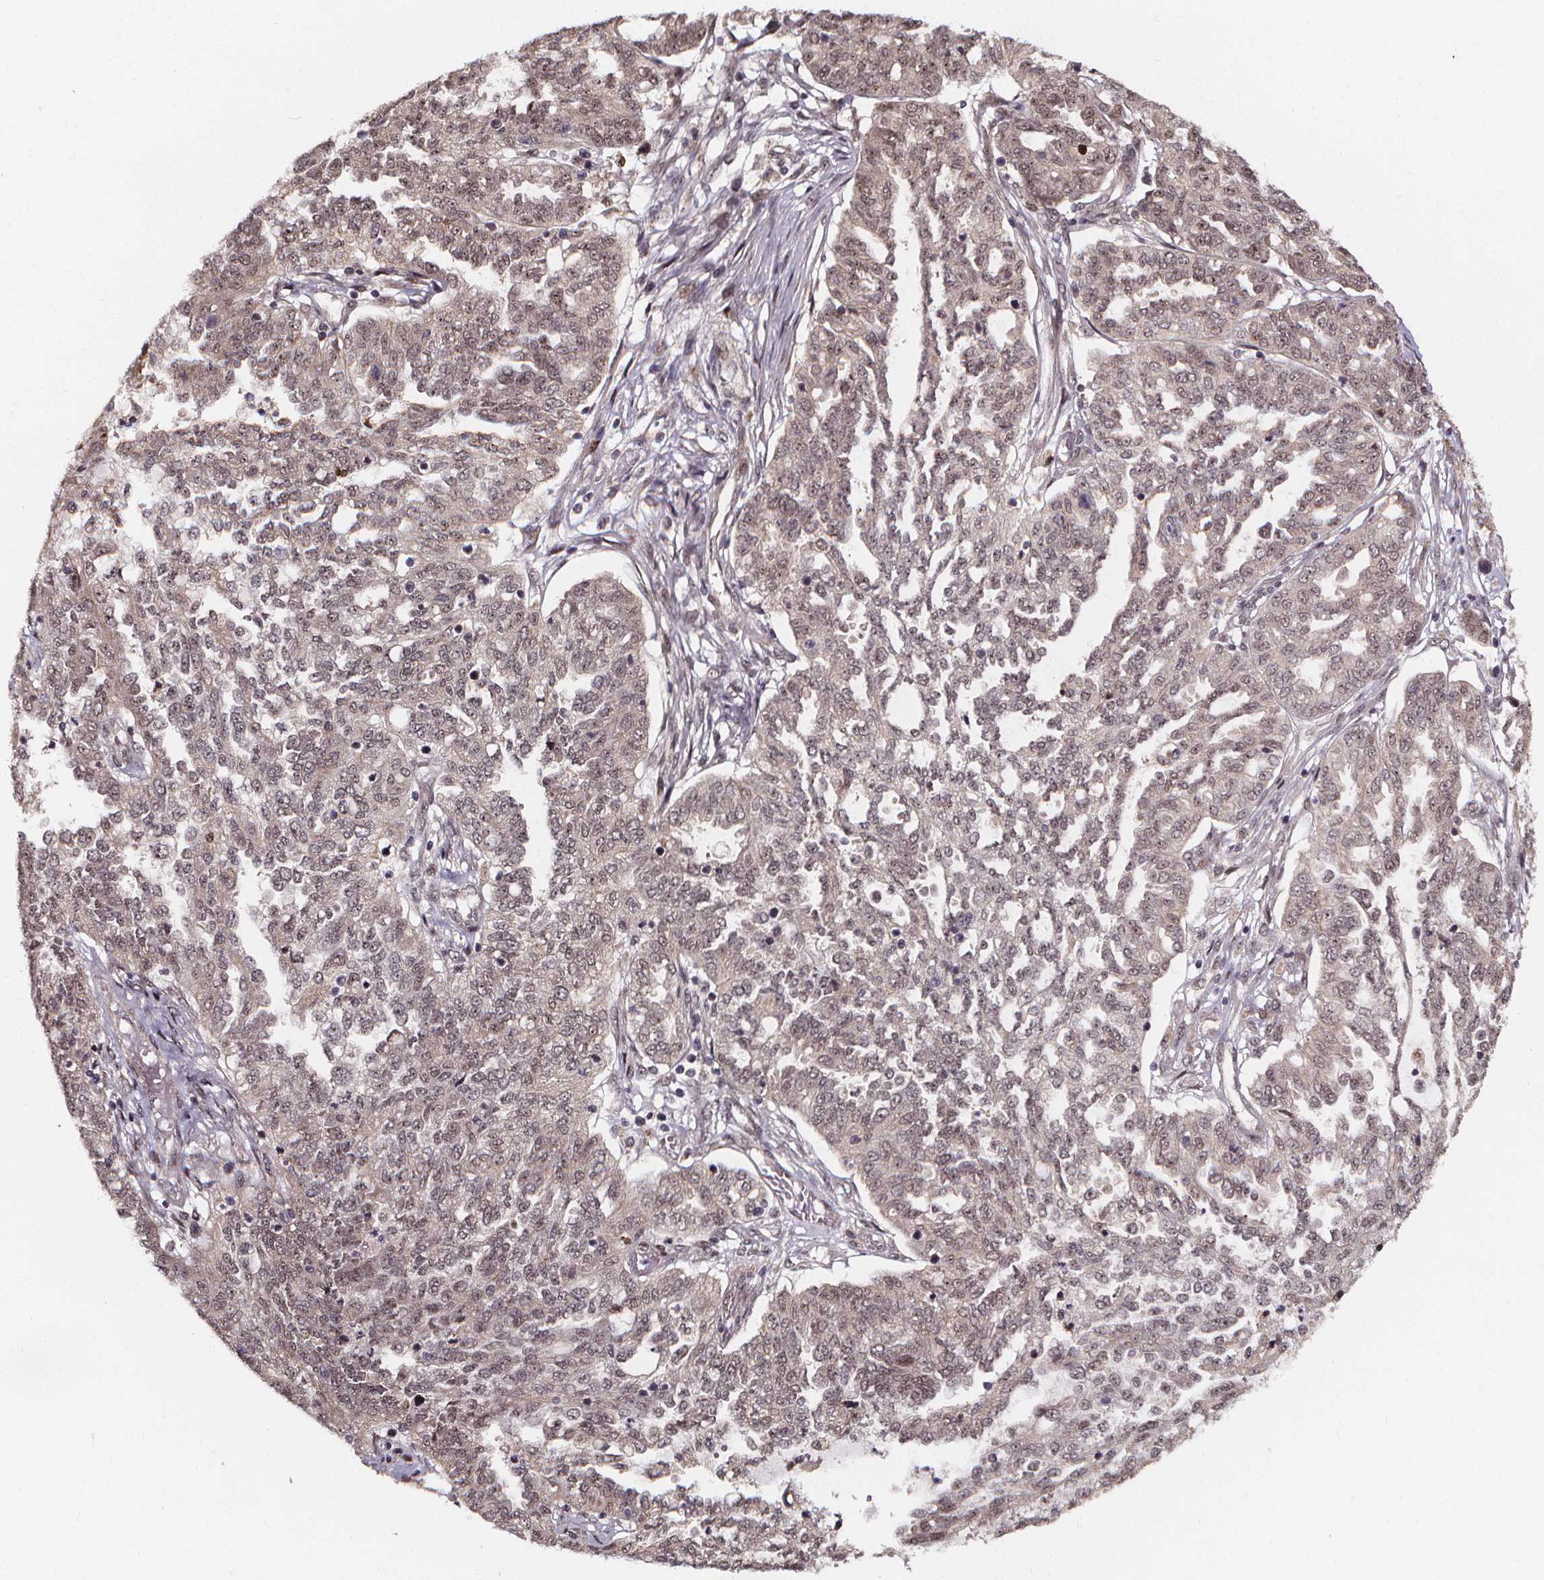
{"staining": {"intensity": "negative", "quantity": "none", "location": "none"}, "tissue": "ovarian cancer", "cell_type": "Tumor cells", "image_type": "cancer", "snomed": [{"axis": "morphology", "description": "Cystadenocarcinoma, serous, NOS"}, {"axis": "topography", "description": "Ovary"}], "caption": "Immunohistochemistry (IHC) histopathology image of neoplastic tissue: human ovarian cancer stained with DAB (3,3'-diaminobenzidine) displays no significant protein expression in tumor cells.", "gene": "DDIT3", "patient": {"sex": "female", "age": 67}}